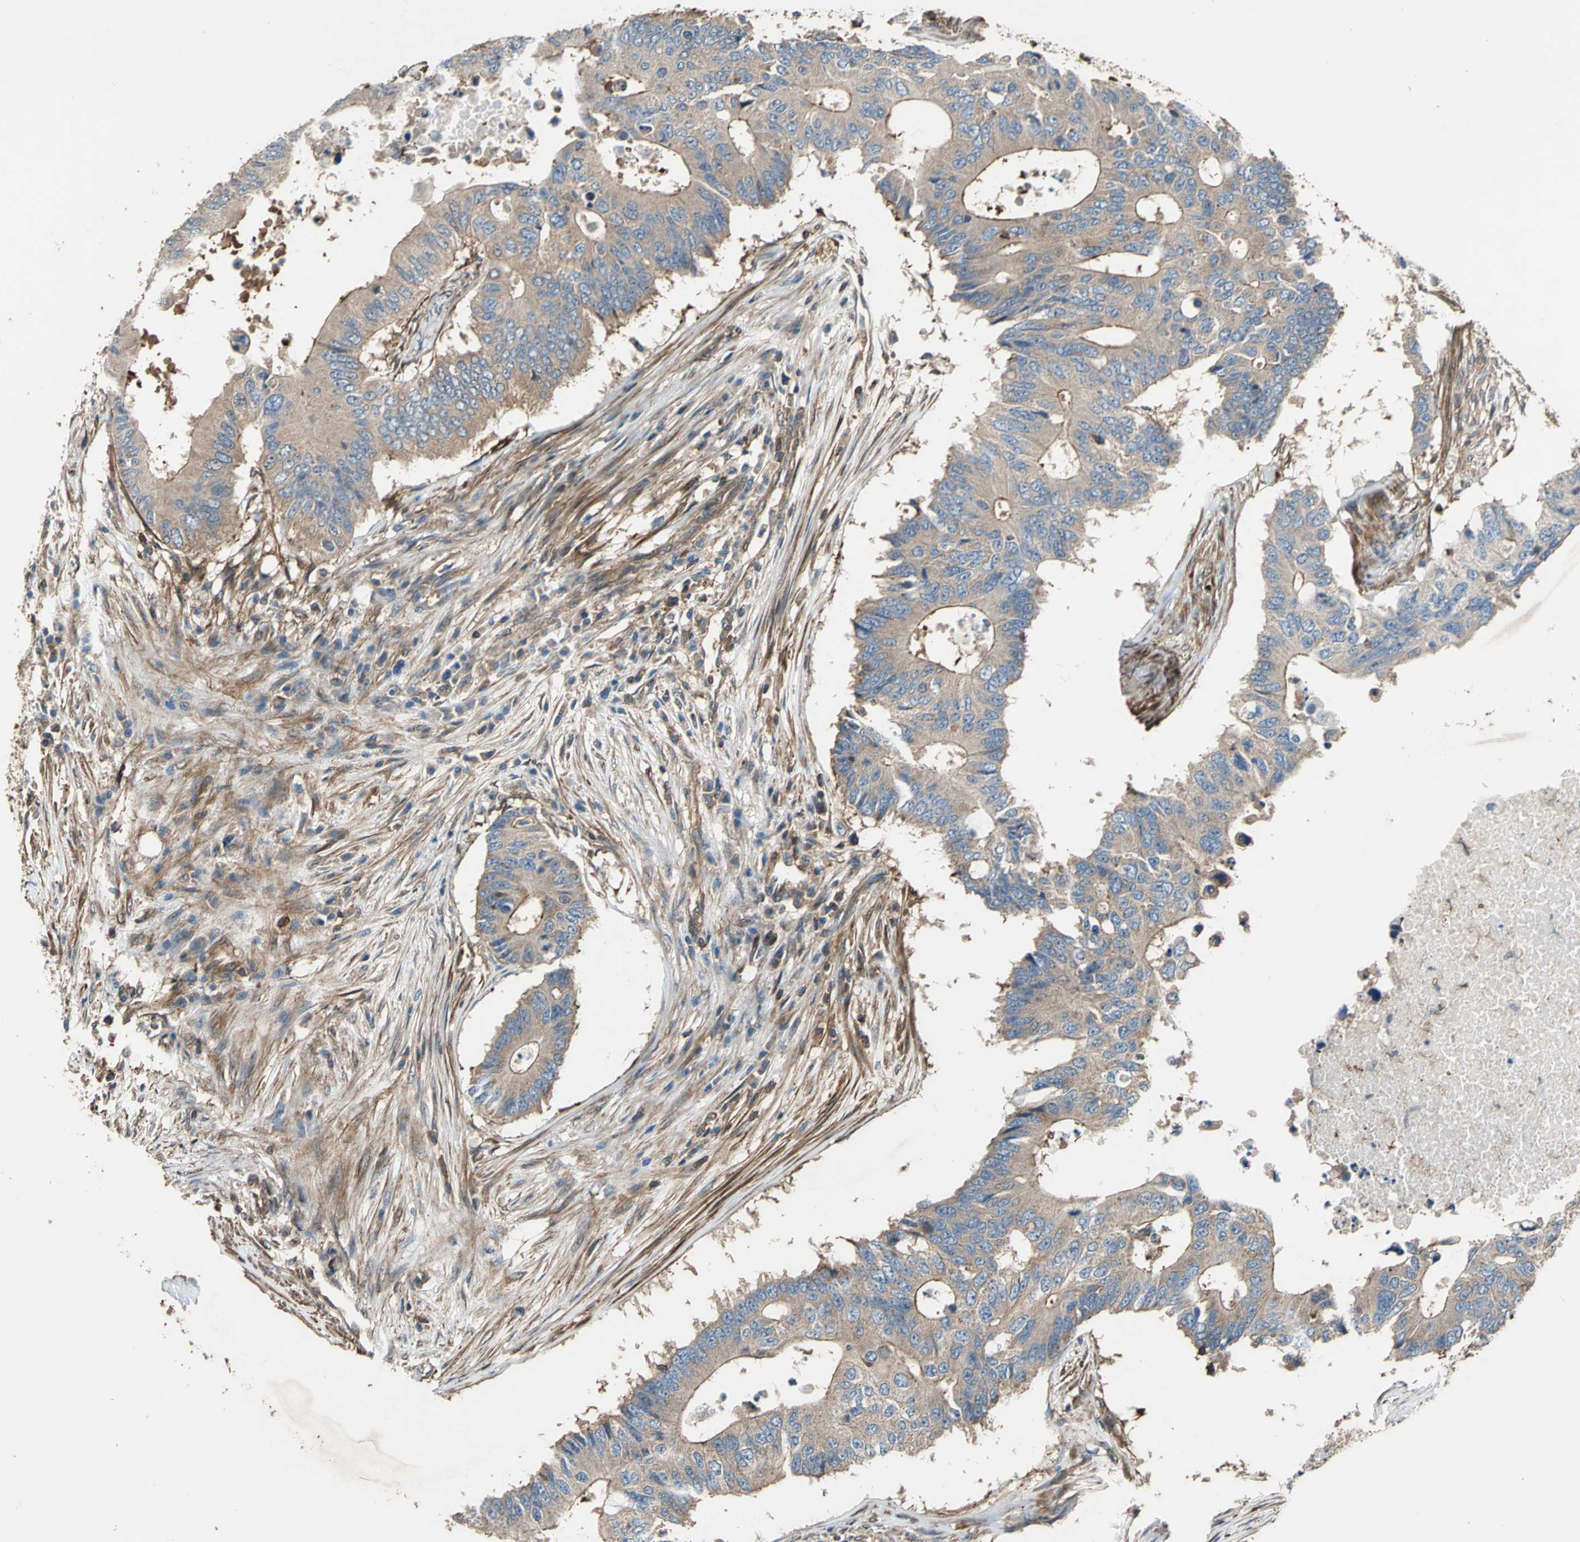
{"staining": {"intensity": "moderate", "quantity": ">75%", "location": "cytoplasmic/membranous"}, "tissue": "colorectal cancer", "cell_type": "Tumor cells", "image_type": "cancer", "snomed": [{"axis": "morphology", "description": "Adenocarcinoma, NOS"}, {"axis": "topography", "description": "Colon"}], "caption": "High-magnification brightfield microscopy of adenocarcinoma (colorectal) stained with DAB (3,3'-diaminobenzidine) (brown) and counterstained with hematoxylin (blue). tumor cells exhibit moderate cytoplasmic/membranous positivity is identified in approximately>75% of cells.", "gene": "PARVA", "patient": {"sex": "male", "age": 71}}